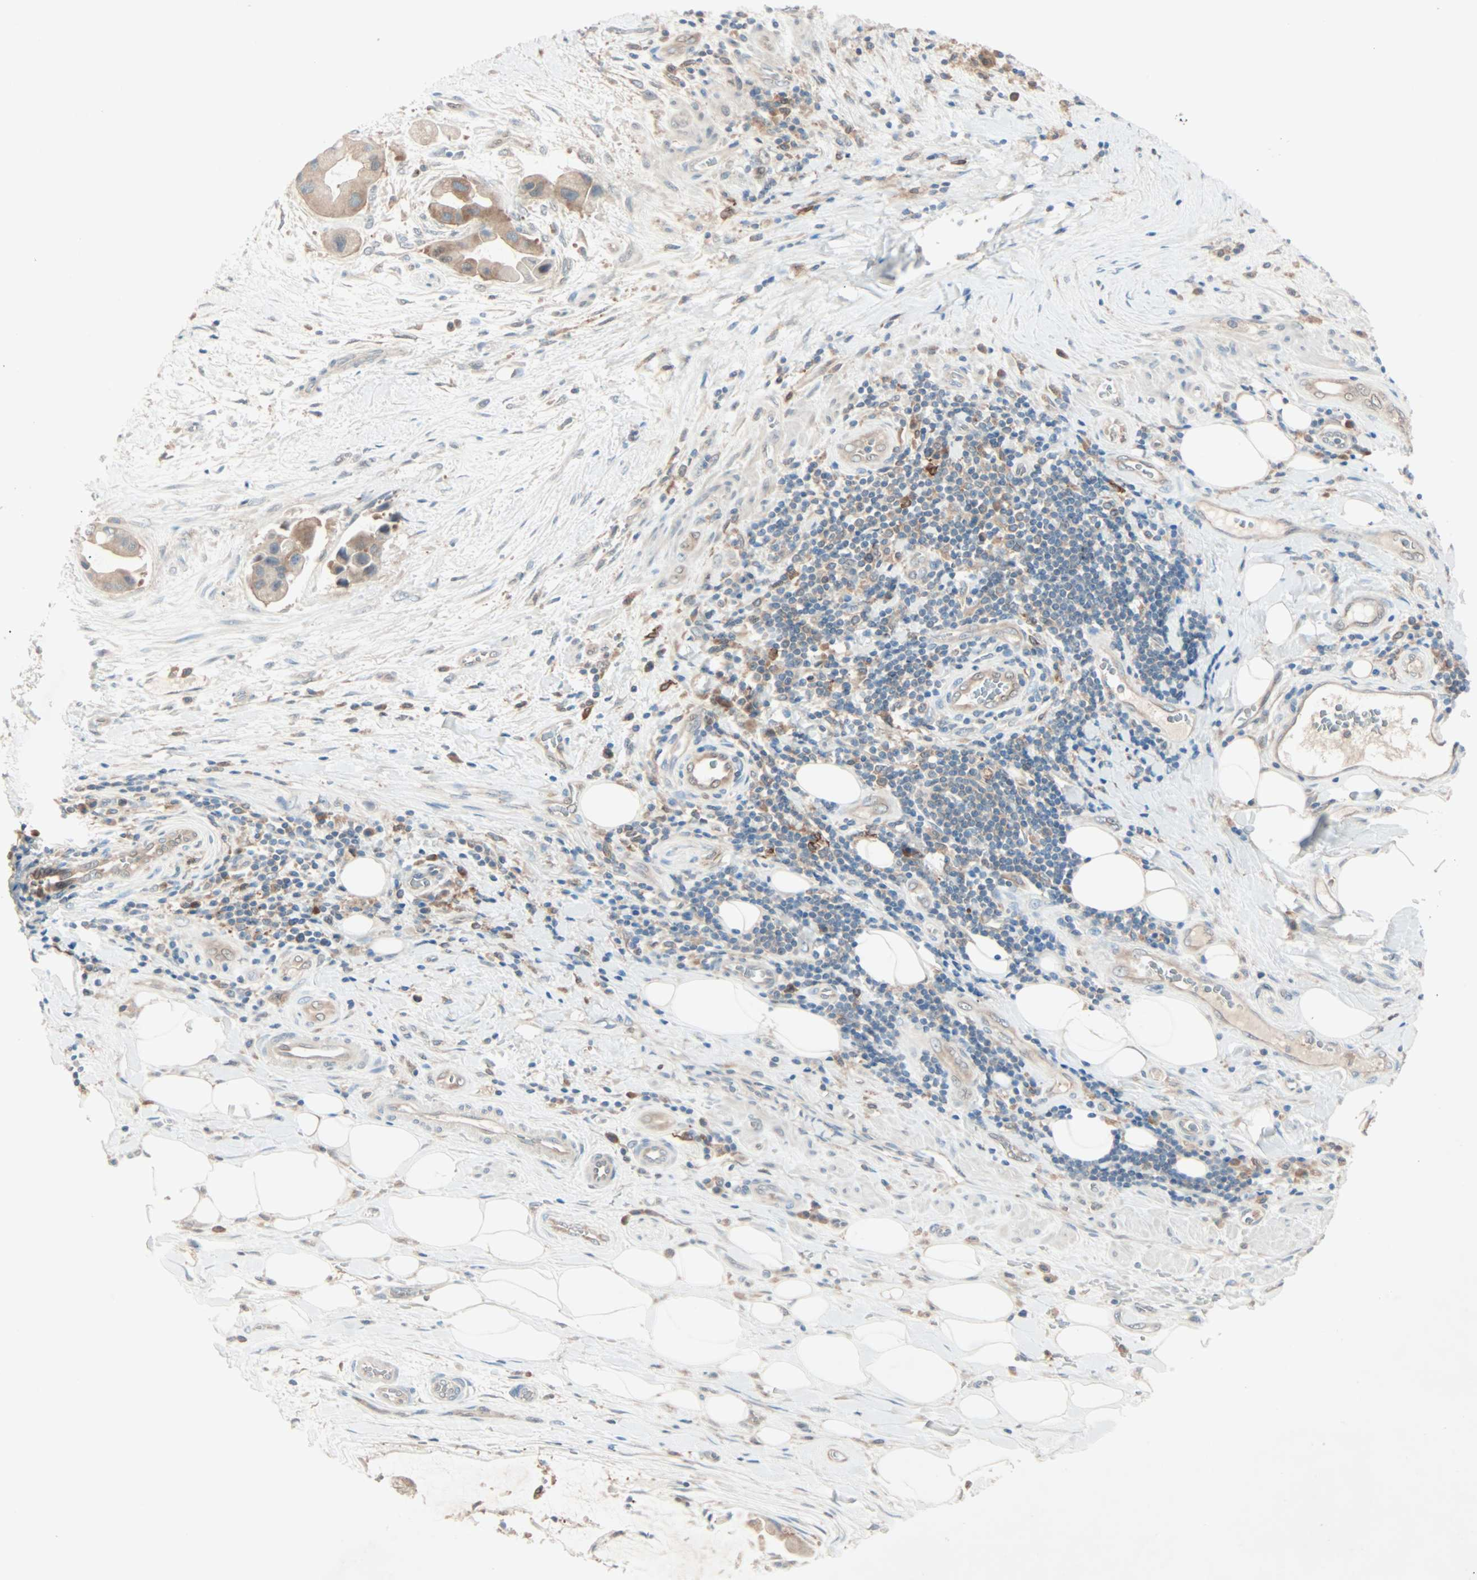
{"staining": {"intensity": "moderate", "quantity": "25%-75%", "location": "cytoplasmic/membranous"}, "tissue": "liver cancer", "cell_type": "Tumor cells", "image_type": "cancer", "snomed": [{"axis": "morphology", "description": "Cholangiocarcinoma"}, {"axis": "topography", "description": "Liver"}], "caption": "Immunohistochemical staining of human liver cholangiocarcinoma reveals medium levels of moderate cytoplasmic/membranous protein positivity in approximately 25%-75% of tumor cells.", "gene": "SMIM8", "patient": {"sex": "male", "age": 50}}